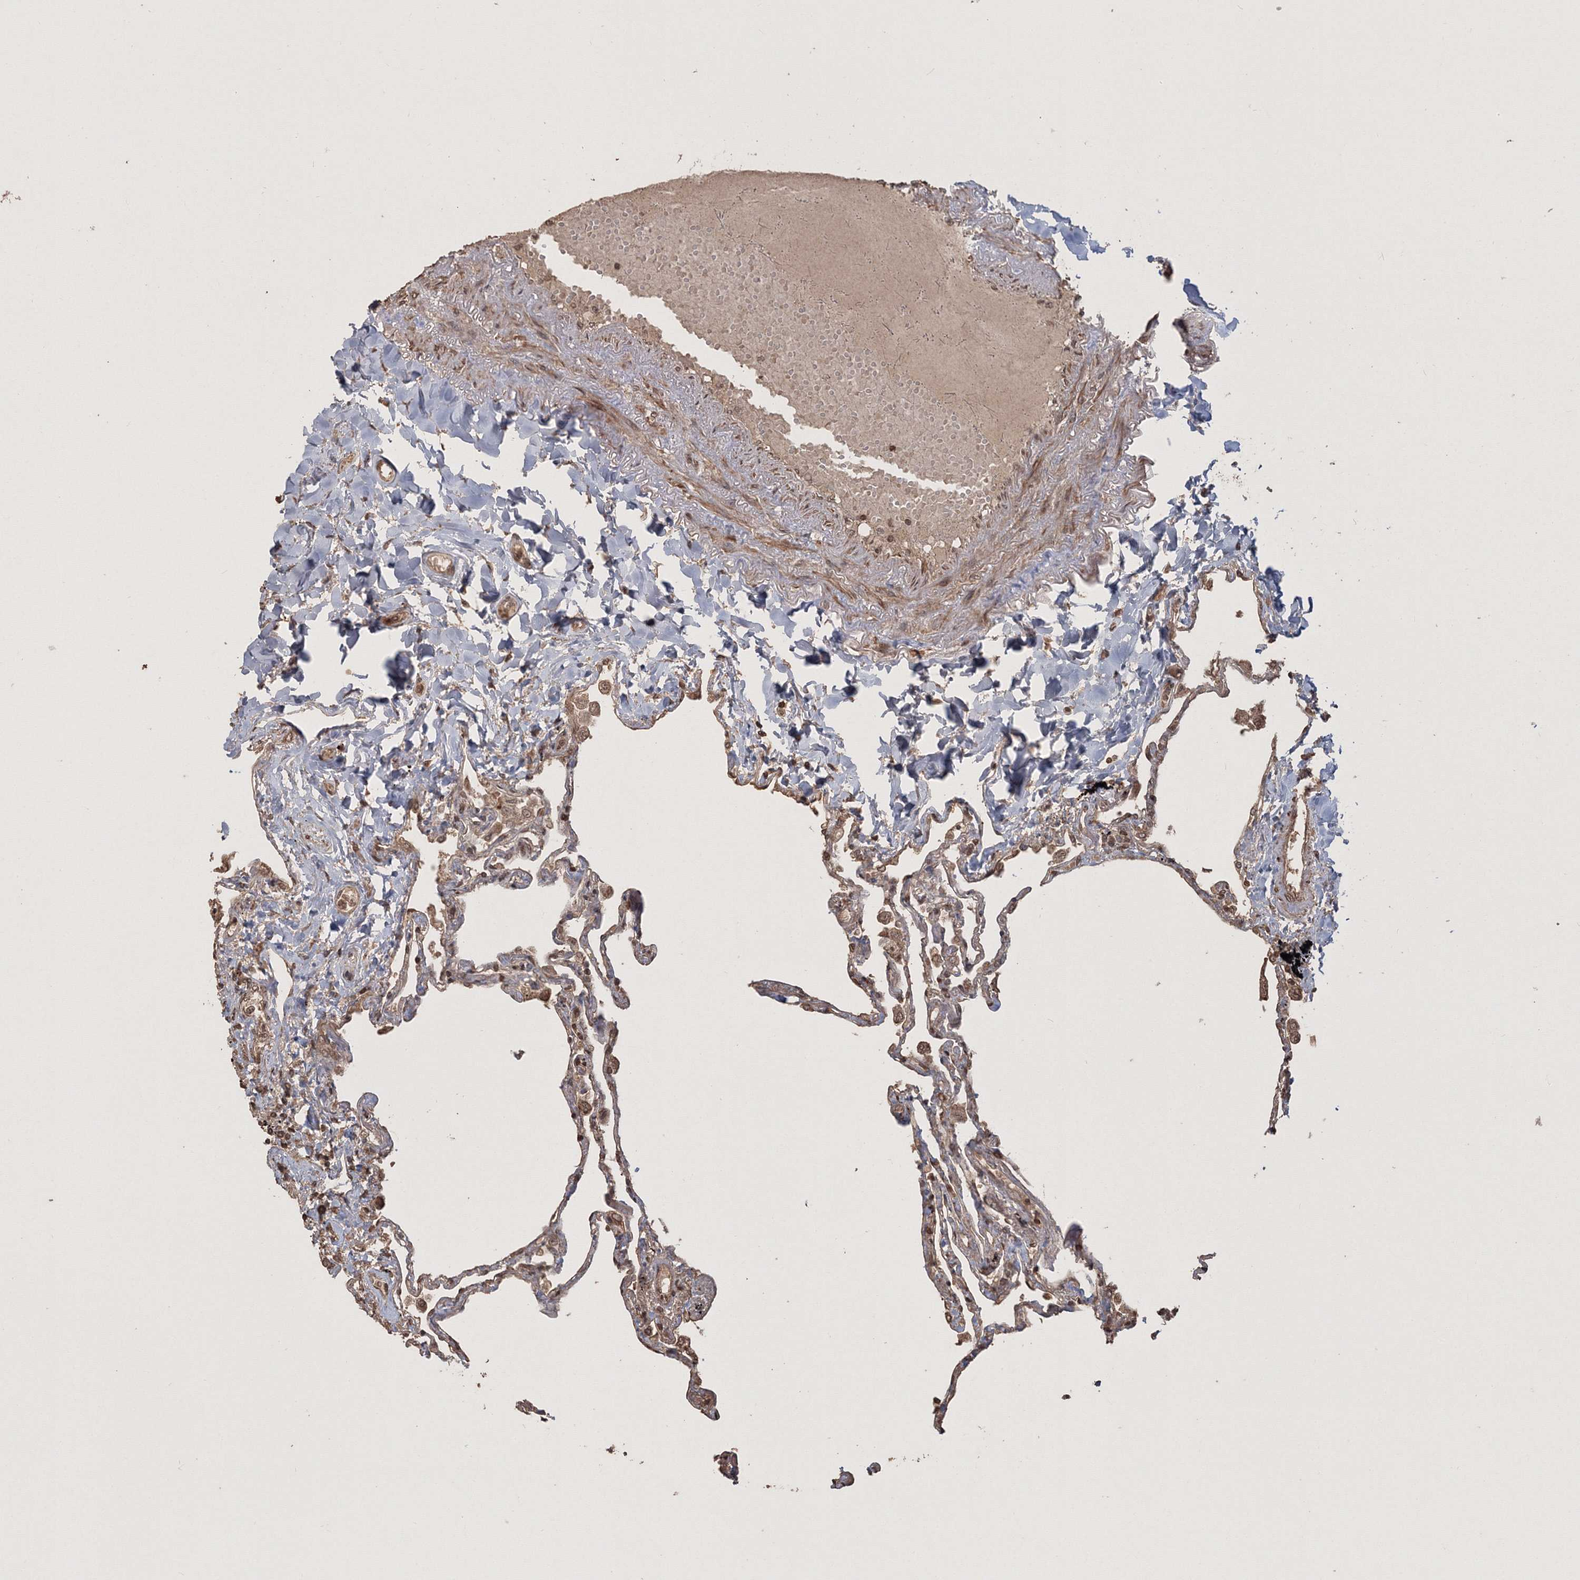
{"staining": {"intensity": "moderate", "quantity": ">75%", "location": "cytoplasmic/membranous,nuclear"}, "tissue": "lung", "cell_type": "Alveolar cells", "image_type": "normal", "snomed": [{"axis": "morphology", "description": "Normal tissue, NOS"}, {"axis": "topography", "description": "Lung"}], "caption": "An image of human lung stained for a protein exhibits moderate cytoplasmic/membranous,nuclear brown staining in alveolar cells. The protein of interest is stained brown, and the nuclei are stained in blue (DAB IHC with brightfield microscopy, high magnification).", "gene": "CCDC122", "patient": {"sex": "female", "age": 67}}